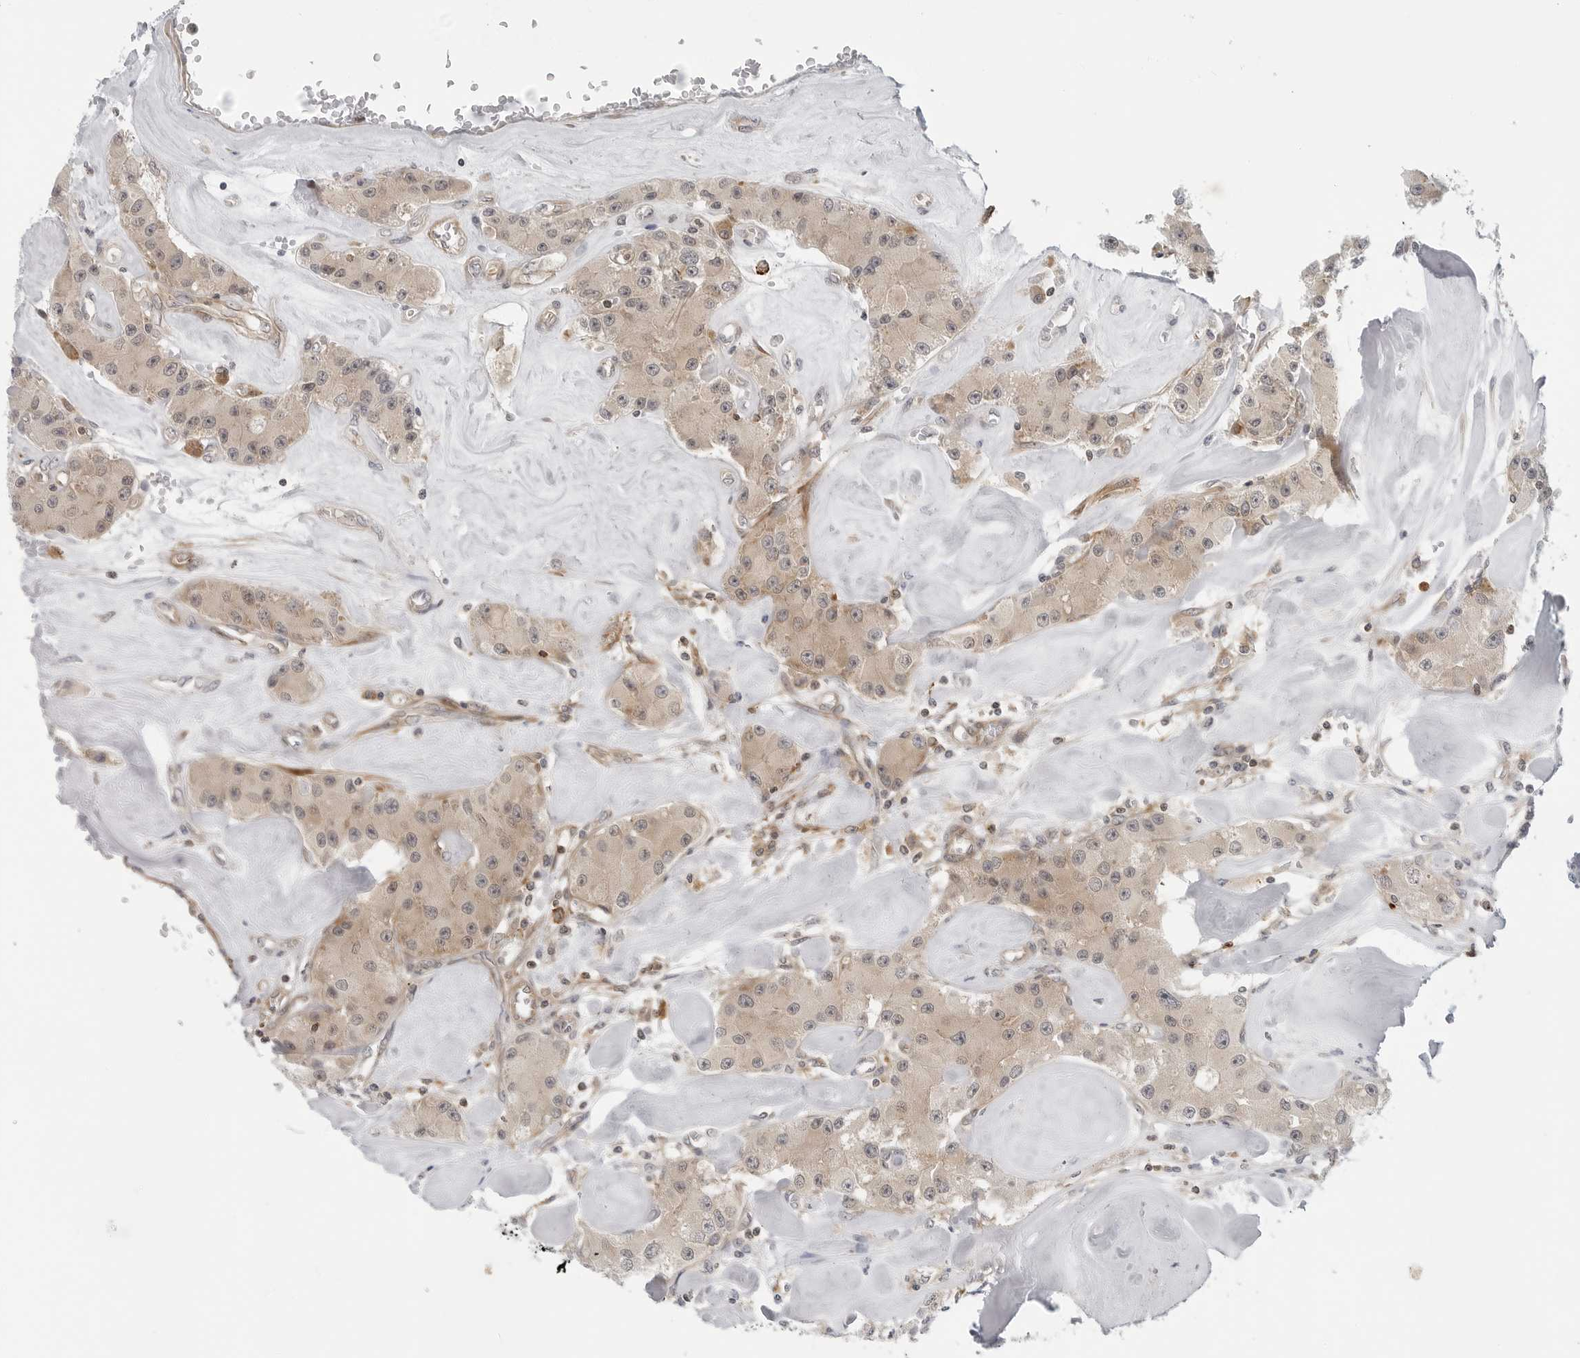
{"staining": {"intensity": "weak", "quantity": "<25%", "location": "cytoplasmic/membranous"}, "tissue": "carcinoid", "cell_type": "Tumor cells", "image_type": "cancer", "snomed": [{"axis": "morphology", "description": "Carcinoid, malignant, NOS"}, {"axis": "topography", "description": "Pancreas"}], "caption": "High power microscopy micrograph of an immunohistochemistry (IHC) image of carcinoid, revealing no significant staining in tumor cells.", "gene": "STXBP3", "patient": {"sex": "male", "age": 41}}